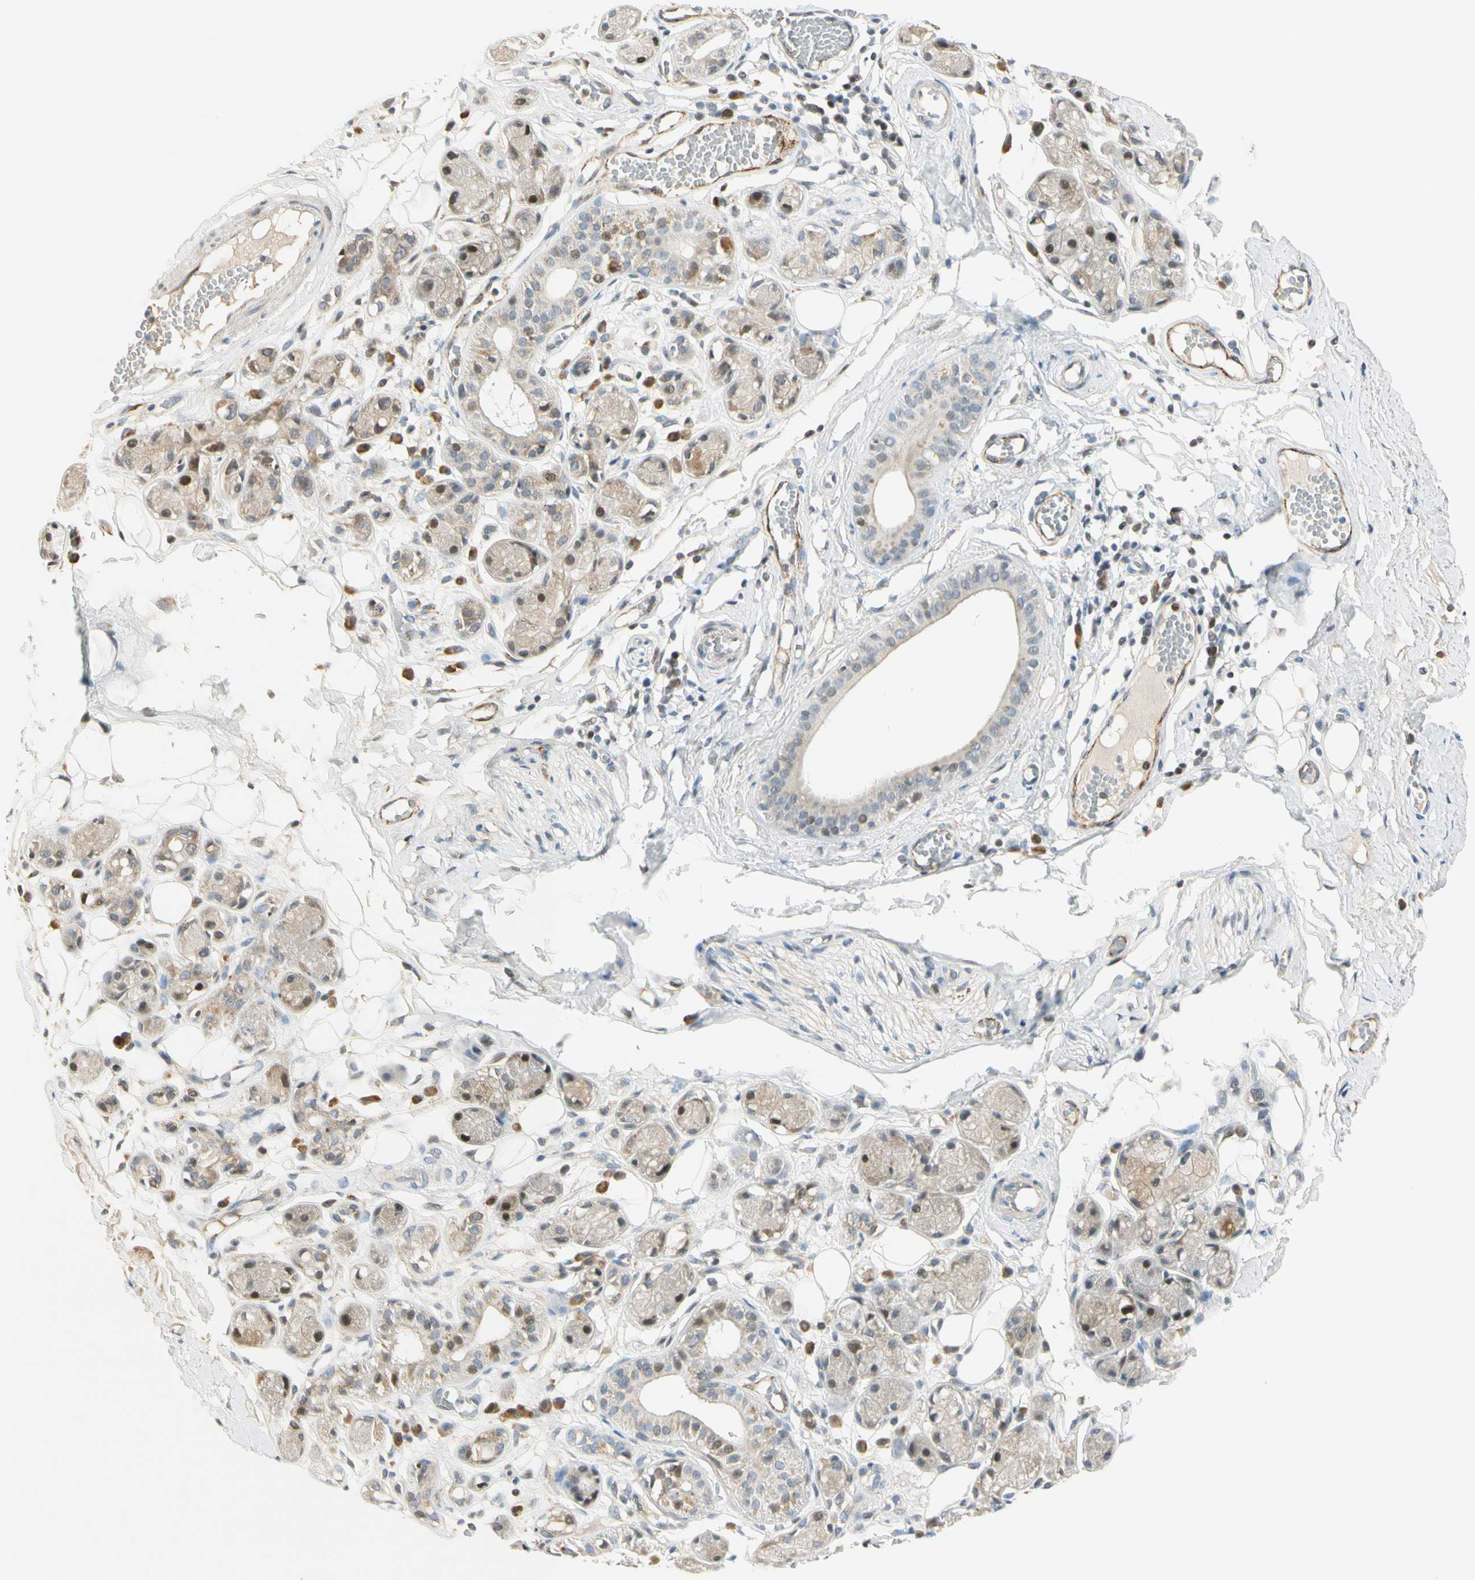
{"staining": {"intensity": "weak", "quantity": "25%-75%", "location": "cytoplasmic/membranous"}, "tissue": "adipose tissue", "cell_type": "Adipocytes", "image_type": "normal", "snomed": [{"axis": "morphology", "description": "Normal tissue, NOS"}, {"axis": "morphology", "description": "Inflammation, NOS"}, {"axis": "topography", "description": "Vascular tissue"}, {"axis": "topography", "description": "Salivary gland"}], "caption": "A brown stain highlights weak cytoplasmic/membranous positivity of a protein in adipocytes of benign adipose tissue. The protein of interest is shown in brown color, while the nuclei are stained blue.", "gene": "NPDC1", "patient": {"sex": "female", "age": 75}}